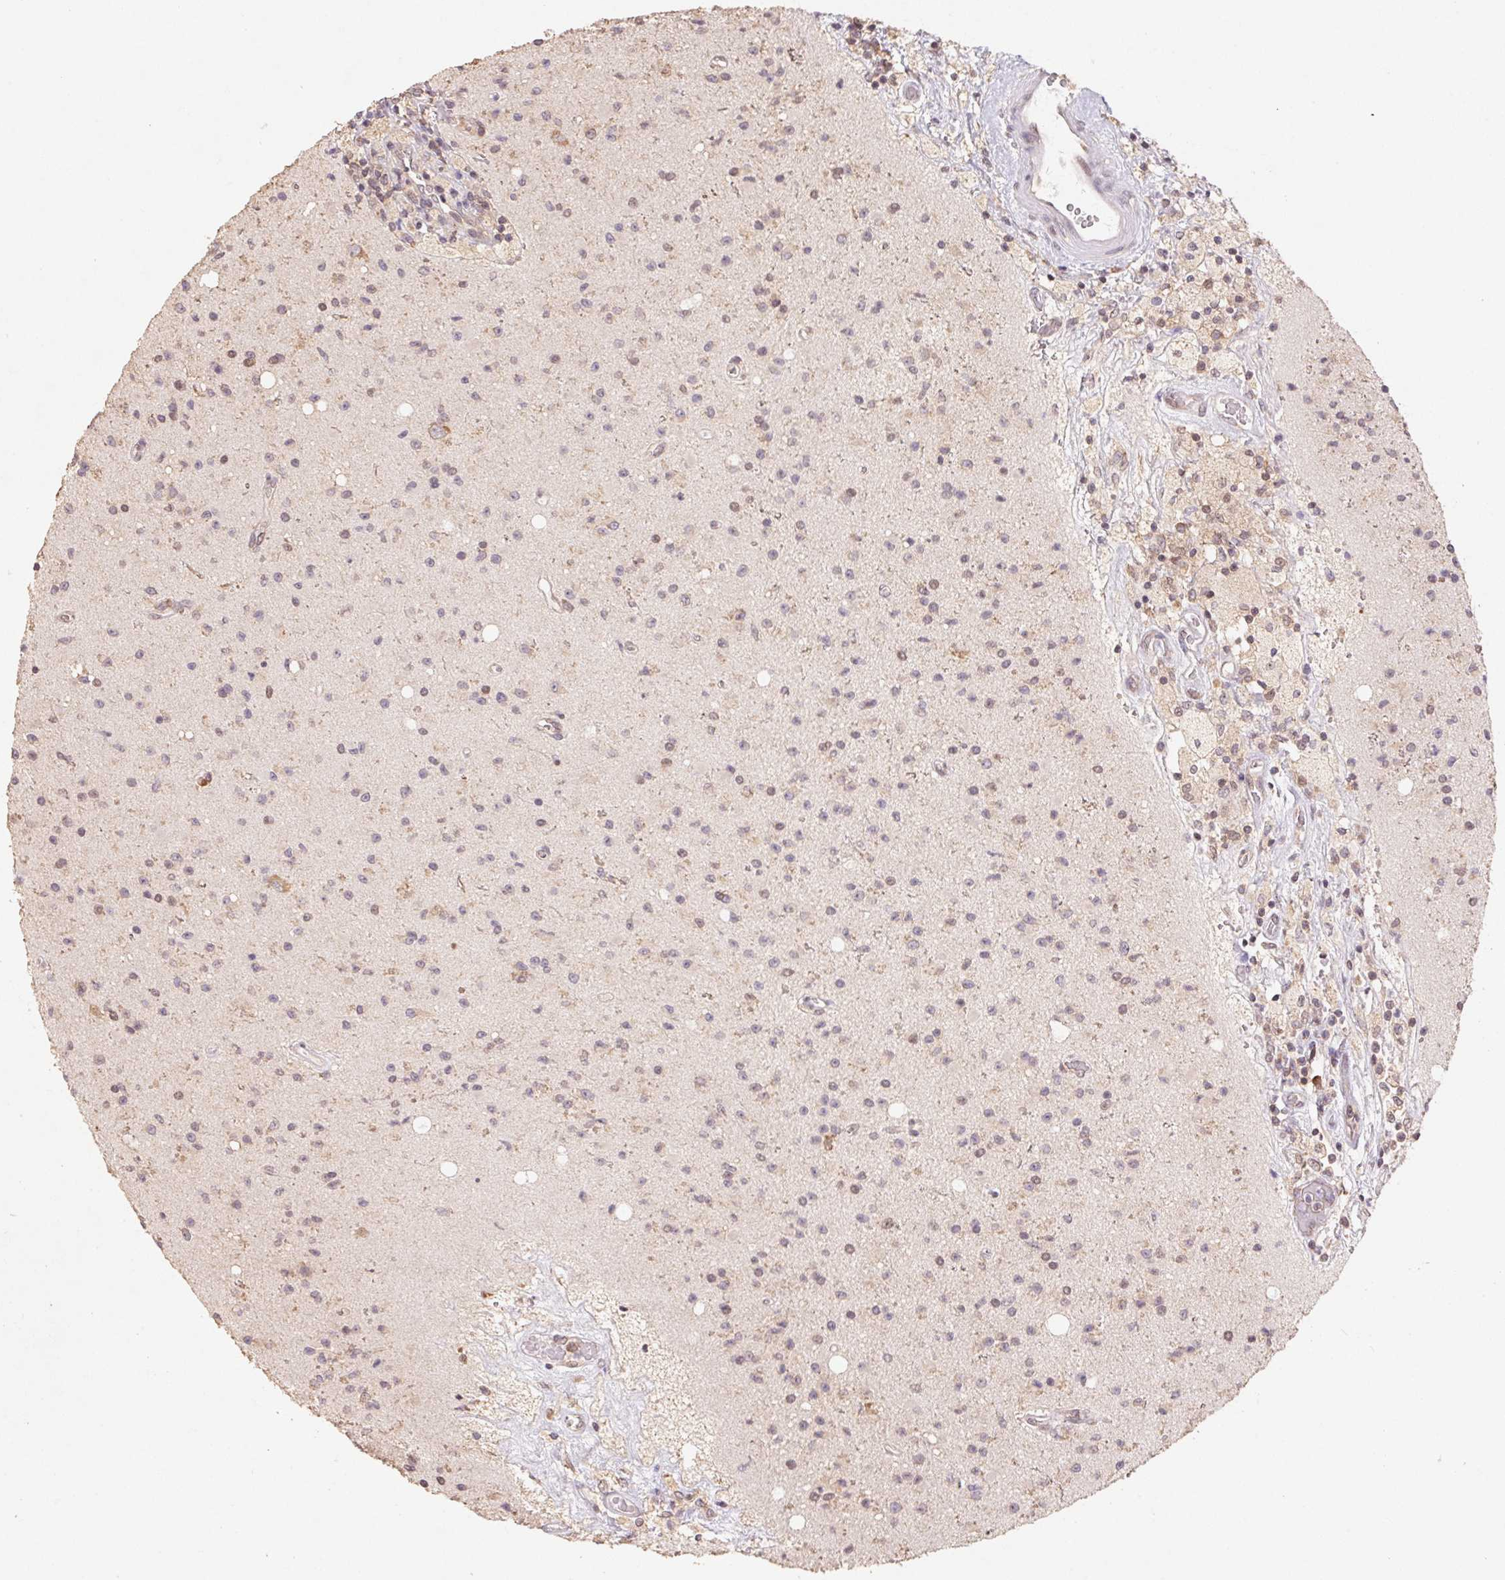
{"staining": {"intensity": "moderate", "quantity": "25%-75%", "location": "cytoplasmic/membranous"}, "tissue": "glioma", "cell_type": "Tumor cells", "image_type": "cancer", "snomed": [{"axis": "morphology", "description": "Glioma, malignant, High grade"}, {"axis": "topography", "description": "Brain"}], "caption": "There is medium levels of moderate cytoplasmic/membranous staining in tumor cells of malignant glioma (high-grade), as demonstrated by immunohistochemical staining (brown color).", "gene": "RPL27A", "patient": {"sex": "male", "age": 36}}